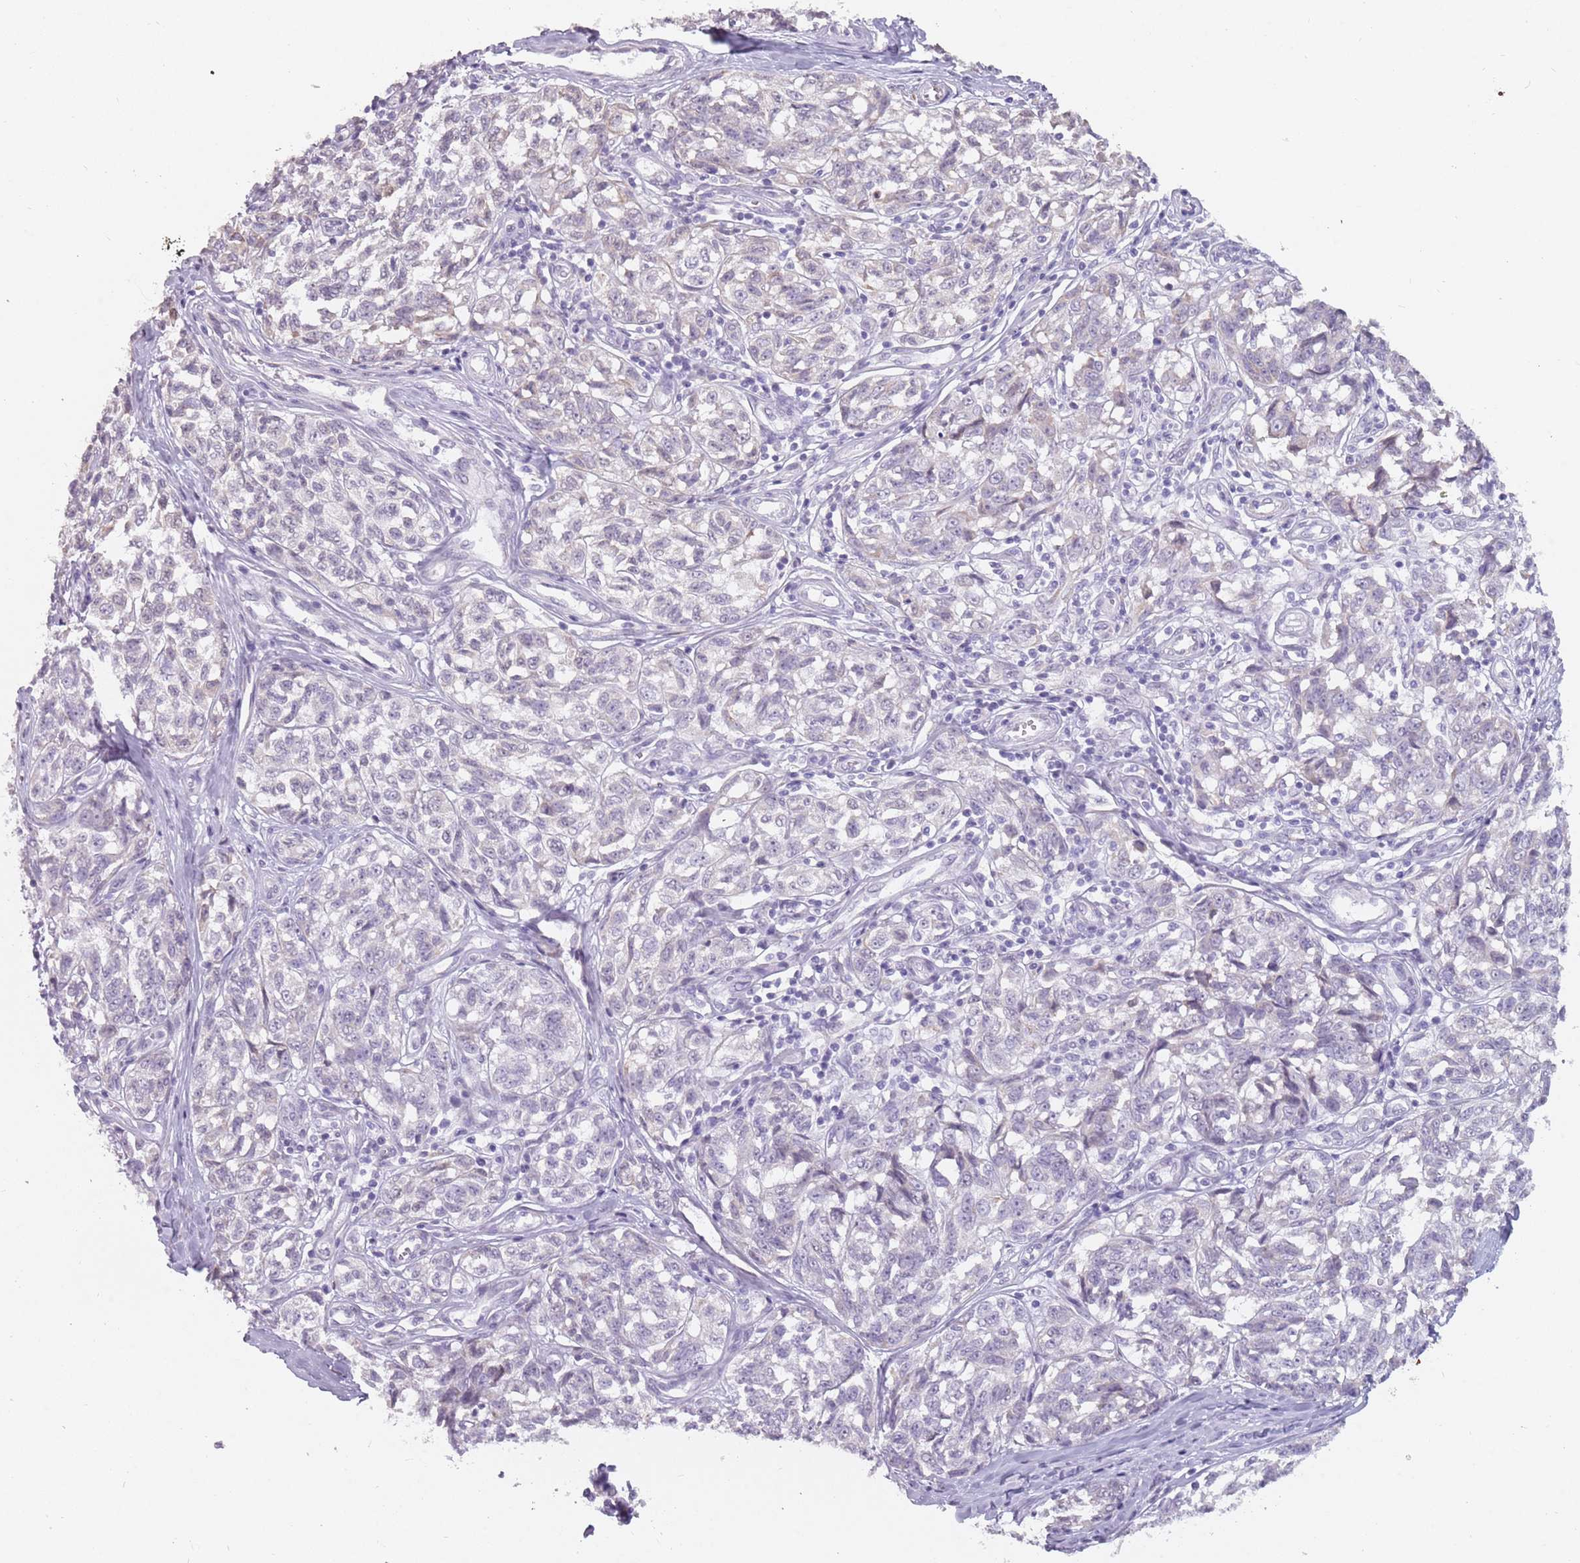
{"staining": {"intensity": "negative", "quantity": "none", "location": "none"}, "tissue": "melanoma", "cell_type": "Tumor cells", "image_type": "cancer", "snomed": [{"axis": "morphology", "description": "Normal tissue, NOS"}, {"axis": "morphology", "description": "Malignant melanoma, NOS"}, {"axis": "topography", "description": "Skin"}], "caption": "Tumor cells show no significant protein expression in malignant melanoma. The staining was performed using DAB to visualize the protein expression in brown, while the nuclei were stained in blue with hematoxylin (Magnification: 20x).", "gene": "DDX4", "patient": {"sex": "female", "age": 64}}